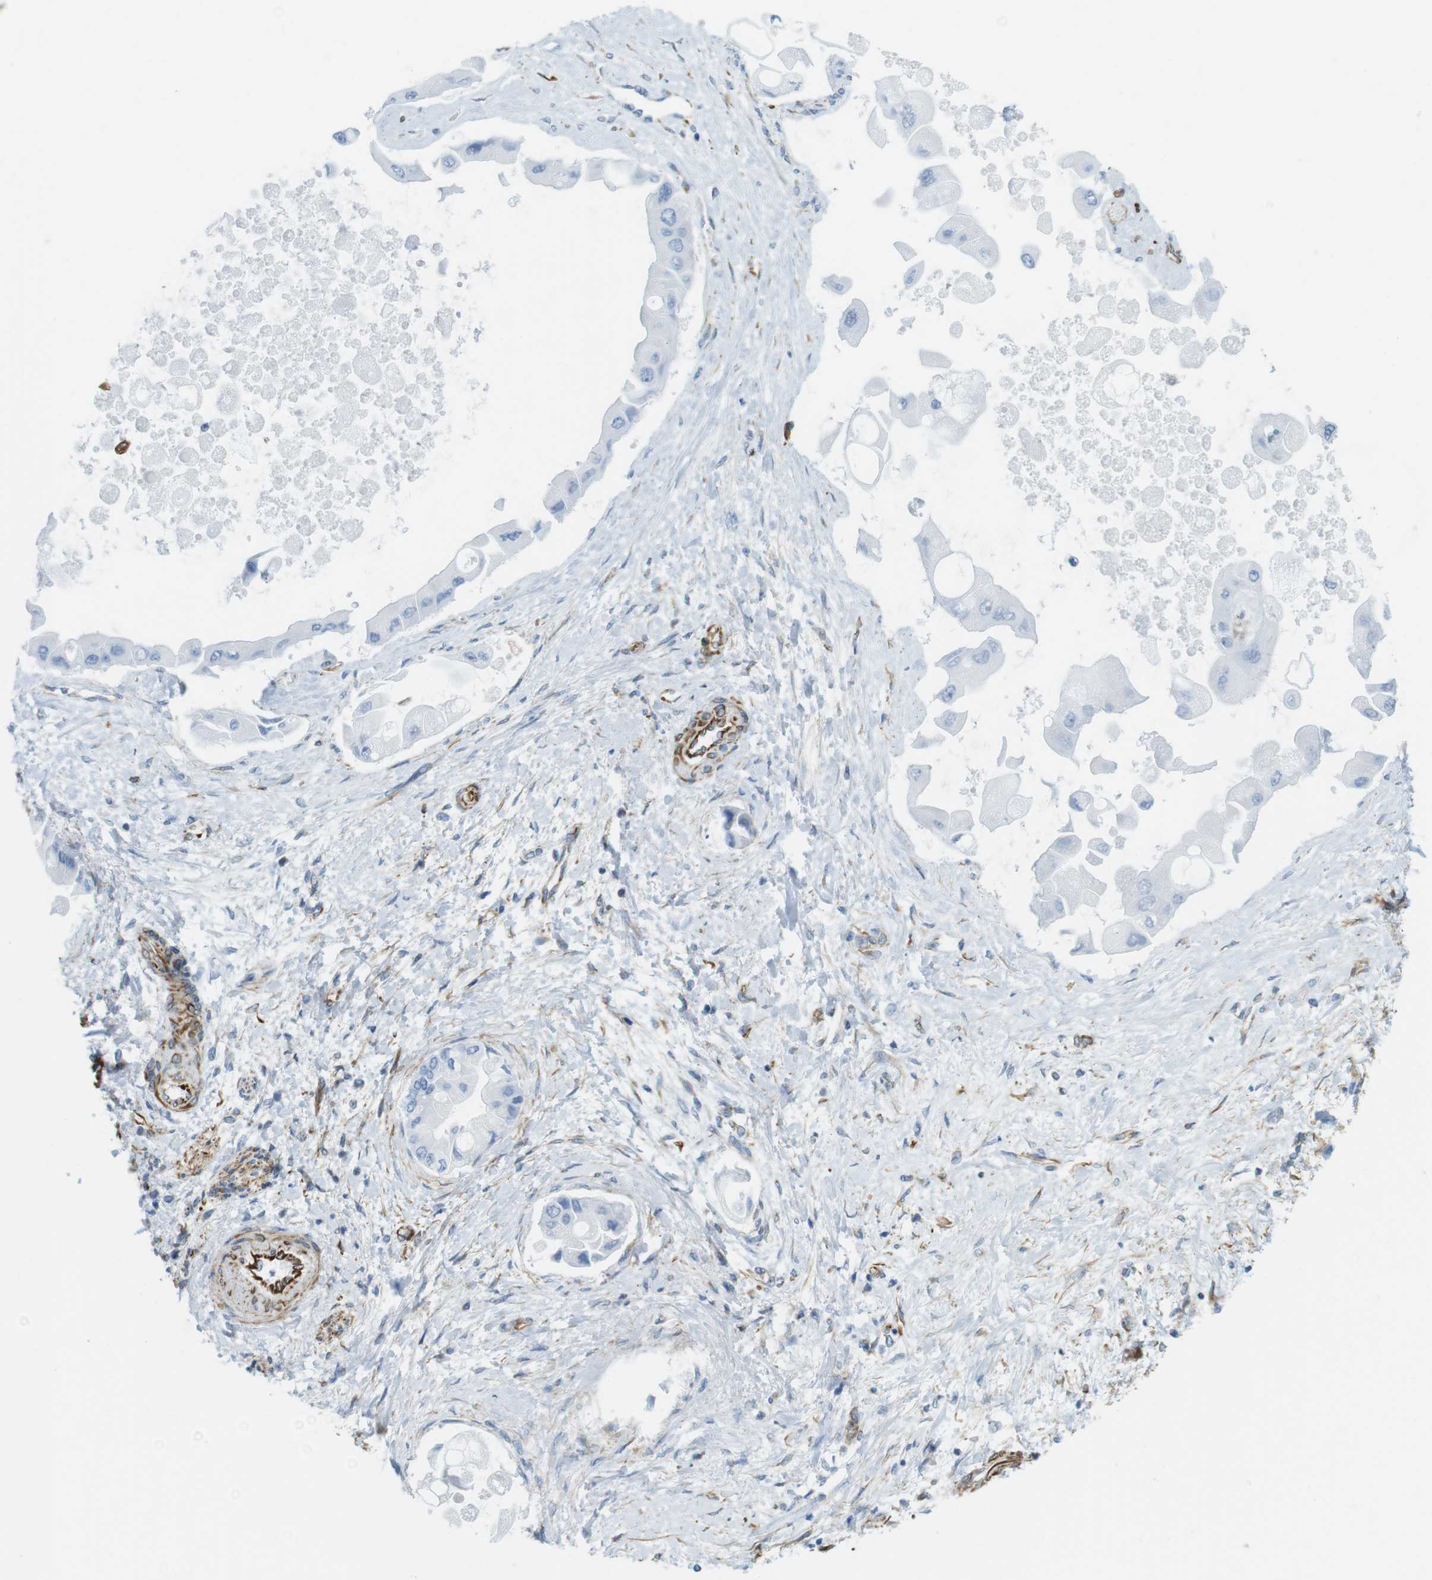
{"staining": {"intensity": "negative", "quantity": "none", "location": "none"}, "tissue": "liver cancer", "cell_type": "Tumor cells", "image_type": "cancer", "snomed": [{"axis": "morphology", "description": "Cholangiocarcinoma"}, {"axis": "topography", "description": "Liver"}], "caption": "This is an immunohistochemistry (IHC) micrograph of human liver cancer. There is no positivity in tumor cells.", "gene": "MS4A10", "patient": {"sex": "male", "age": 50}}